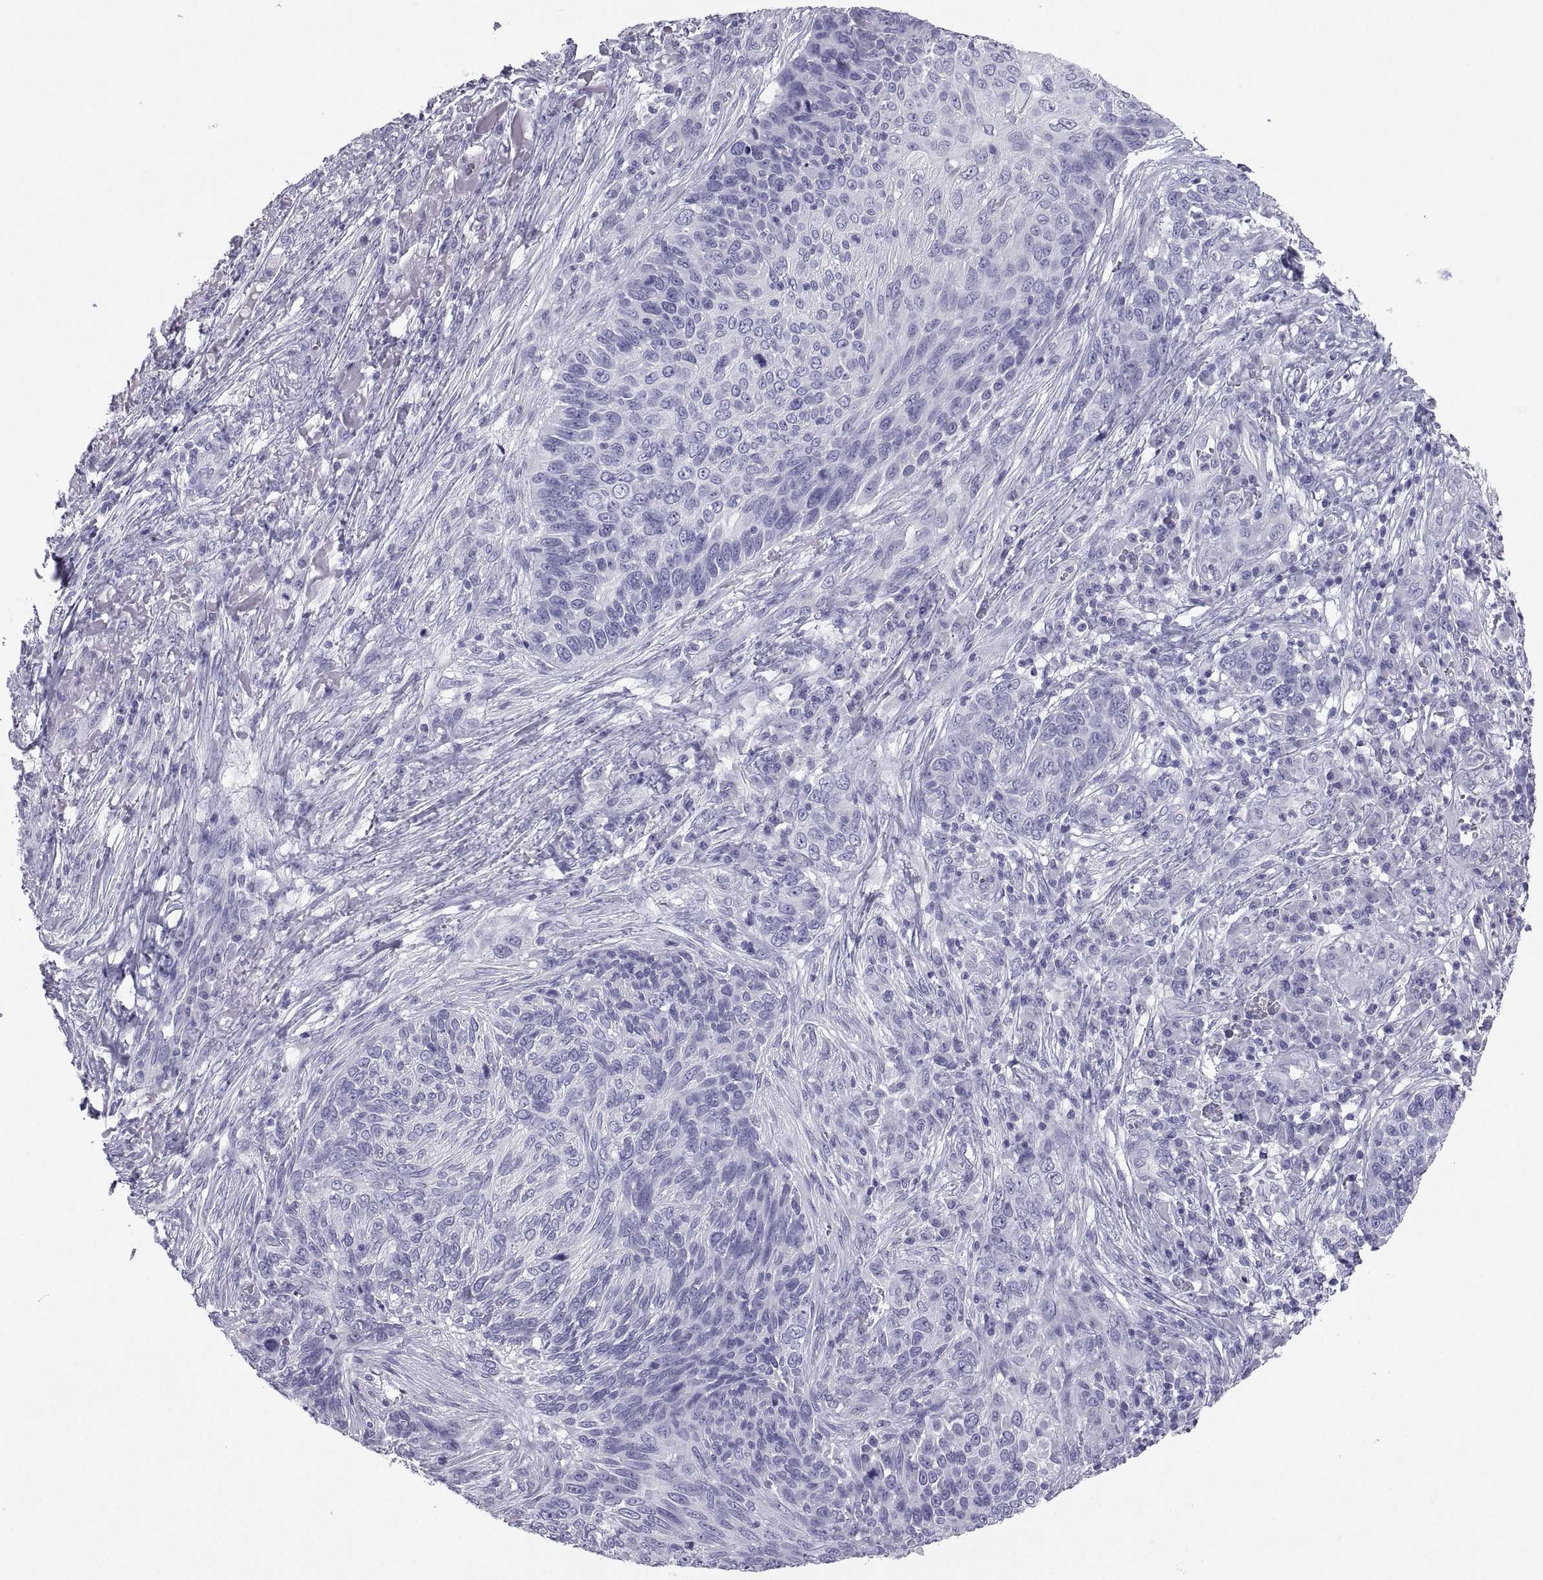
{"staining": {"intensity": "negative", "quantity": "none", "location": "none"}, "tissue": "skin cancer", "cell_type": "Tumor cells", "image_type": "cancer", "snomed": [{"axis": "morphology", "description": "Squamous cell carcinoma, NOS"}, {"axis": "topography", "description": "Skin"}], "caption": "The immunohistochemistry photomicrograph has no significant expression in tumor cells of skin squamous cell carcinoma tissue.", "gene": "PCSK1N", "patient": {"sex": "male", "age": 92}}